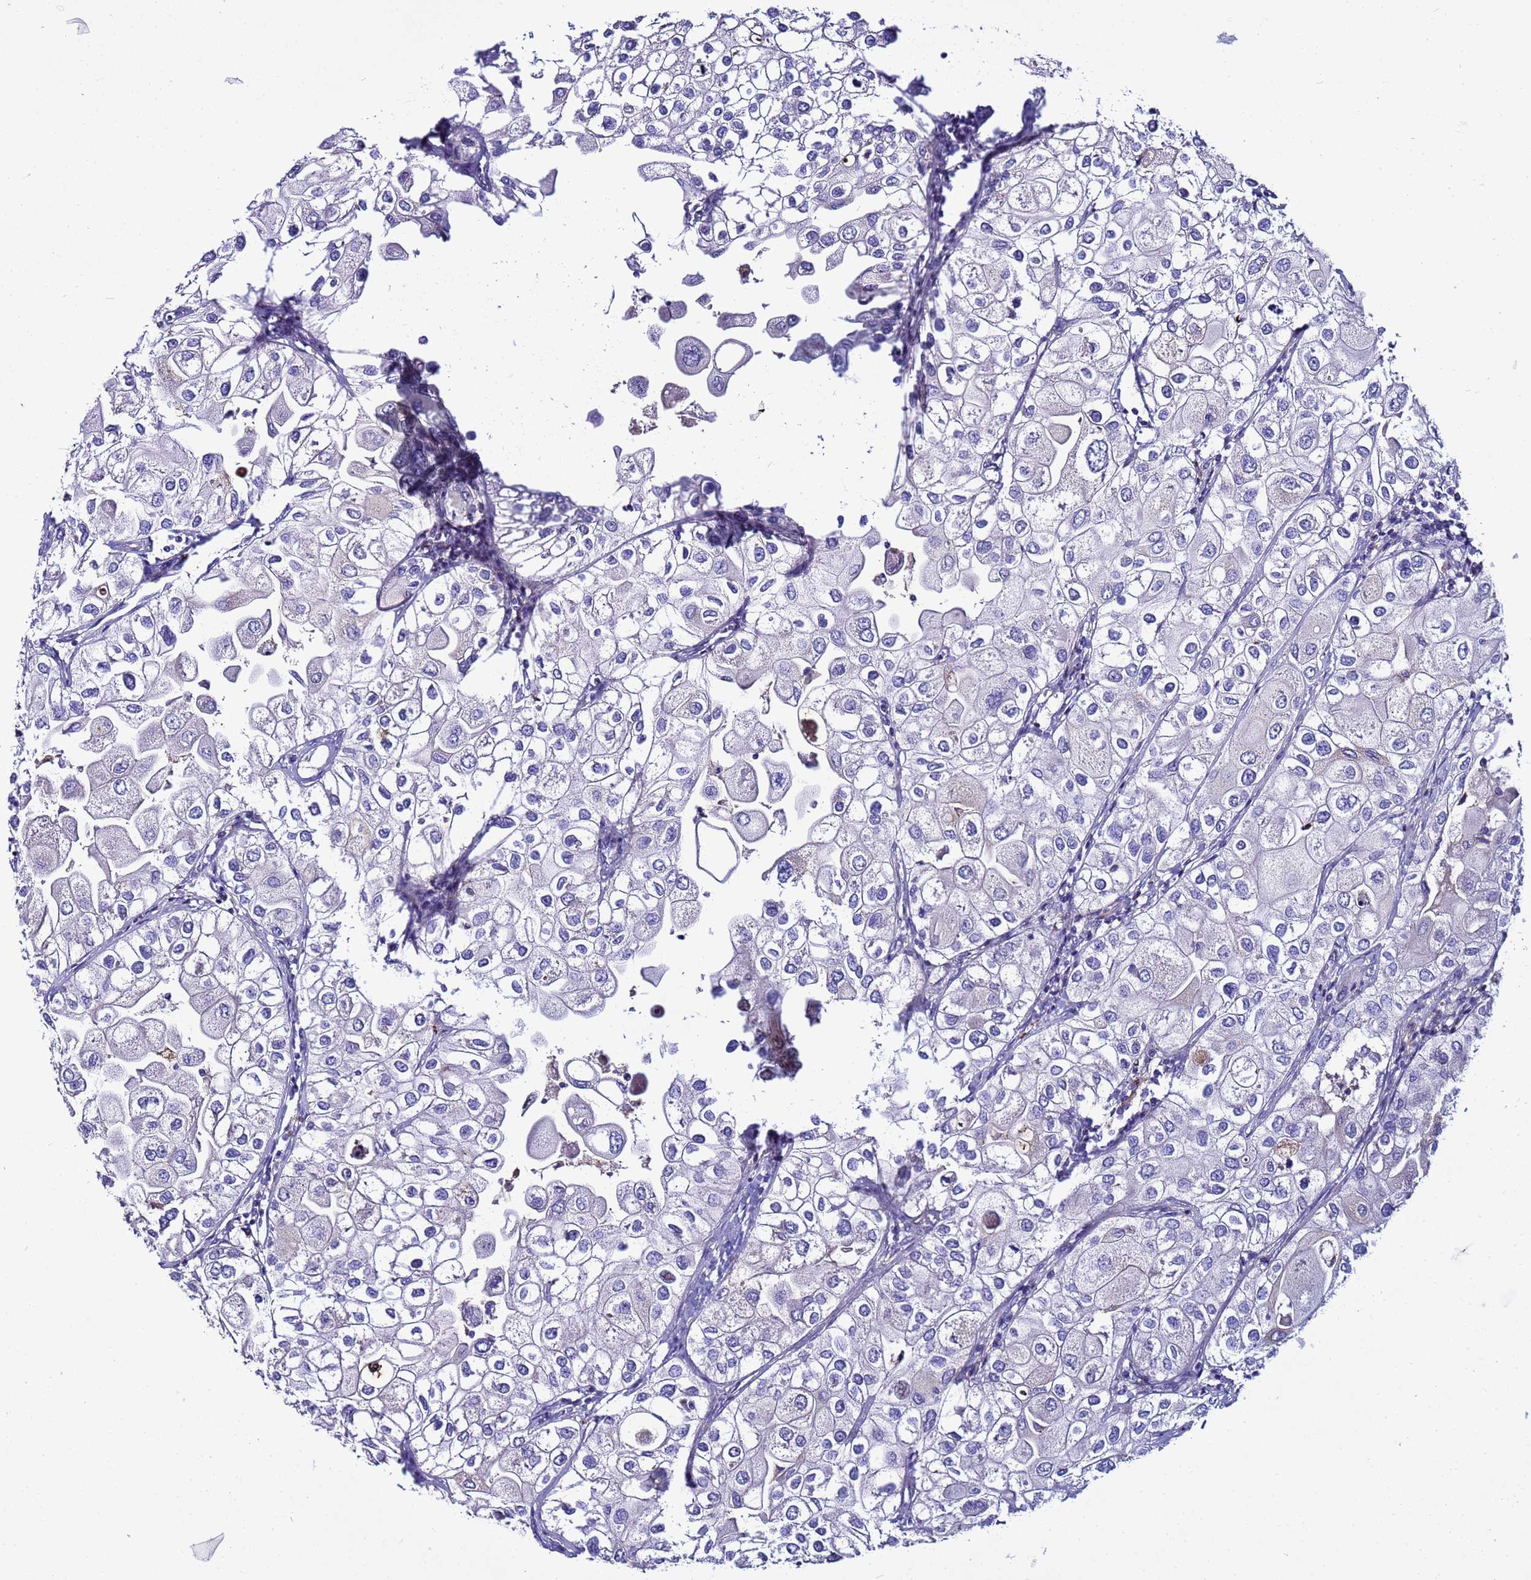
{"staining": {"intensity": "negative", "quantity": "none", "location": "none"}, "tissue": "urothelial cancer", "cell_type": "Tumor cells", "image_type": "cancer", "snomed": [{"axis": "morphology", "description": "Urothelial carcinoma, High grade"}, {"axis": "topography", "description": "Urinary bladder"}], "caption": "Histopathology image shows no significant protein positivity in tumor cells of urothelial carcinoma (high-grade). The staining was performed using DAB (3,3'-diaminobenzidine) to visualize the protein expression in brown, while the nuclei were stained in blue with hematoxylin (Magnification: 20x).", "gene": "STK38", "patient": {"sex": "male", "age": 64}}